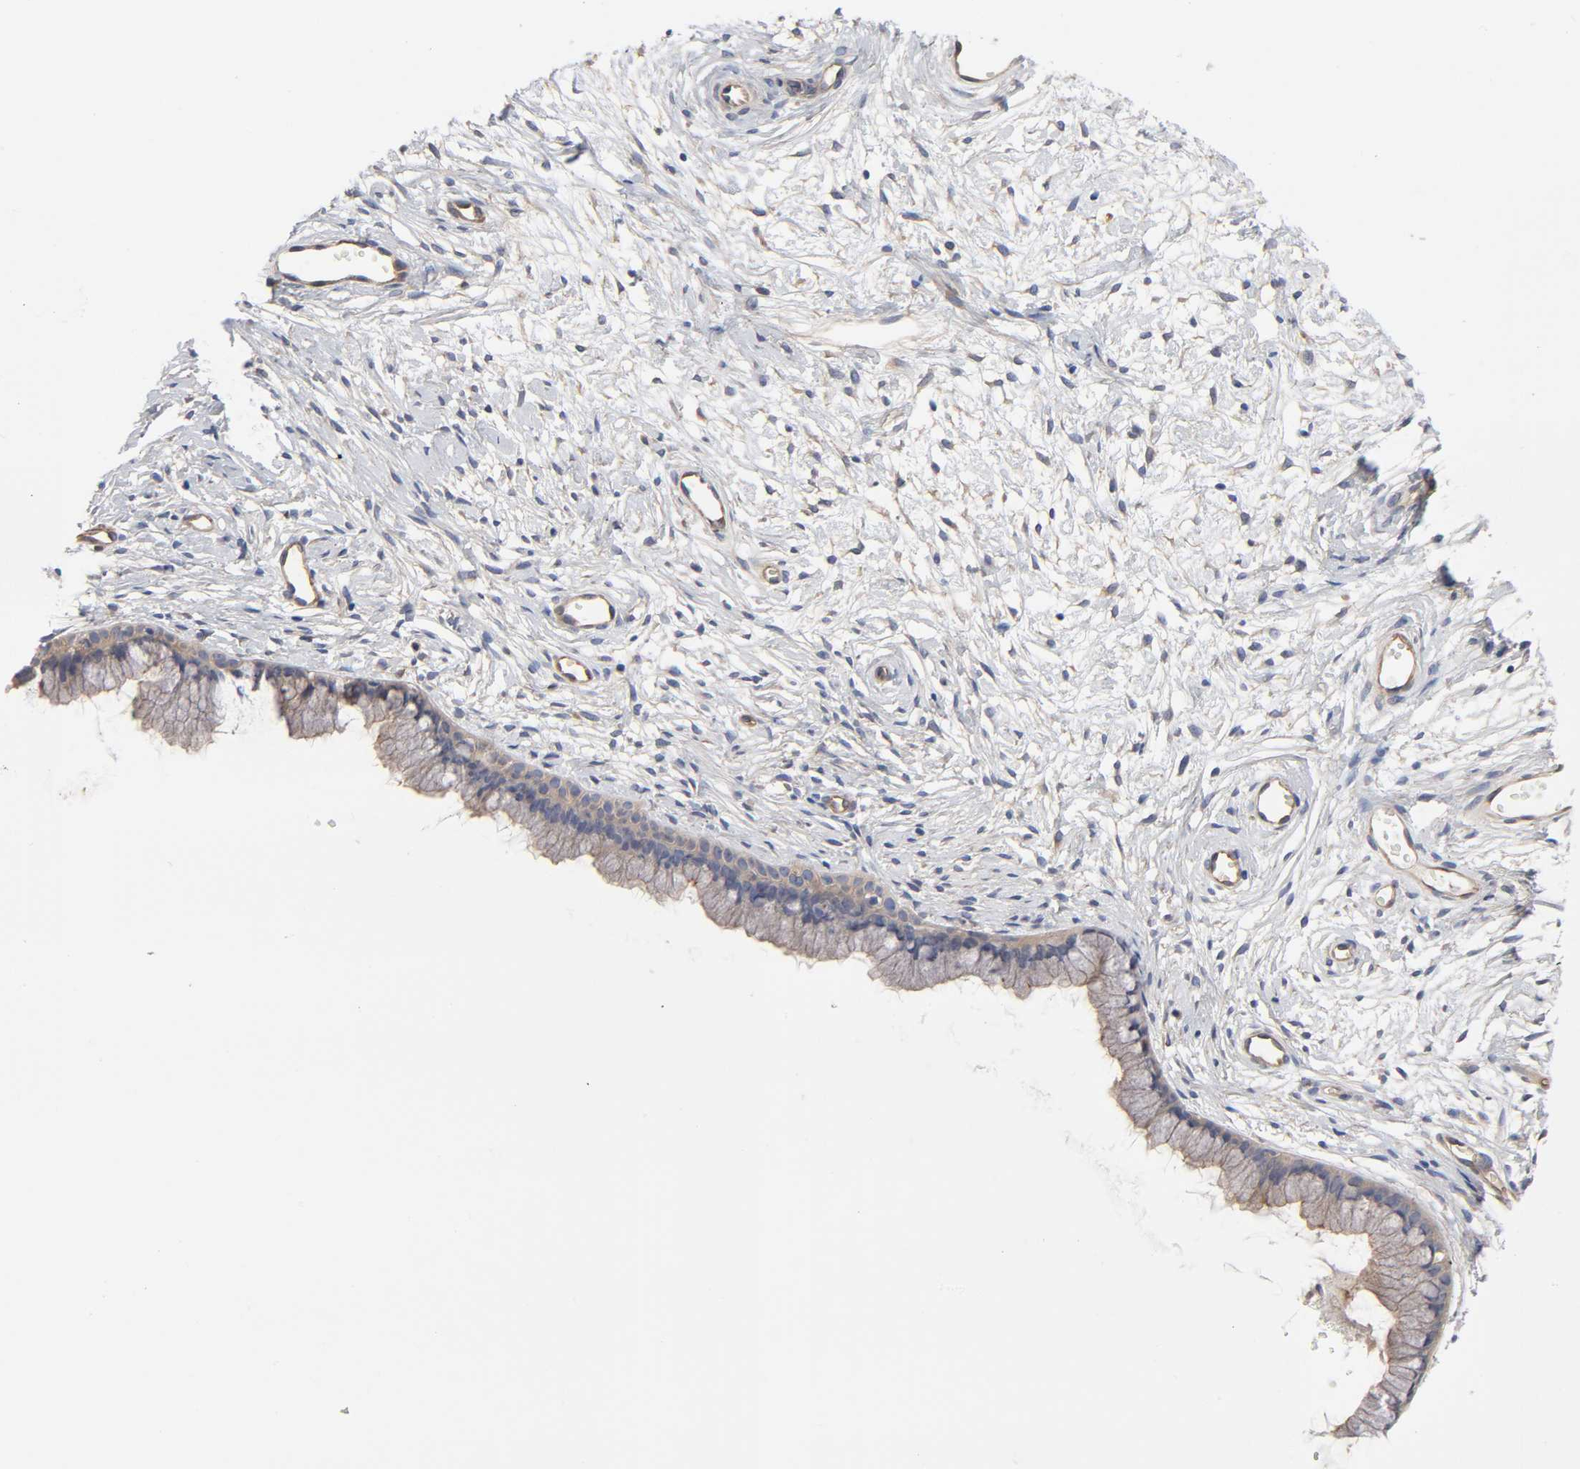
{"staining": {"intensity": "negative", "quantity": "none", "location": "none"}, "tissue": "cervix", "cell_type": "Glandular cells", "image_type": "normal", "snomed": [{"axis": "morphology", "description": "Normal tissue, NOS"}, {"axis": "topography", "description": "Cervix"}], "caption": "This is a micrograph of immunohistochemistry (IHC) staining of normal cervix, which shows no expression in glandular cells.", "gene": "RAB13", "patient": {"sex": "female", "age": 39}}